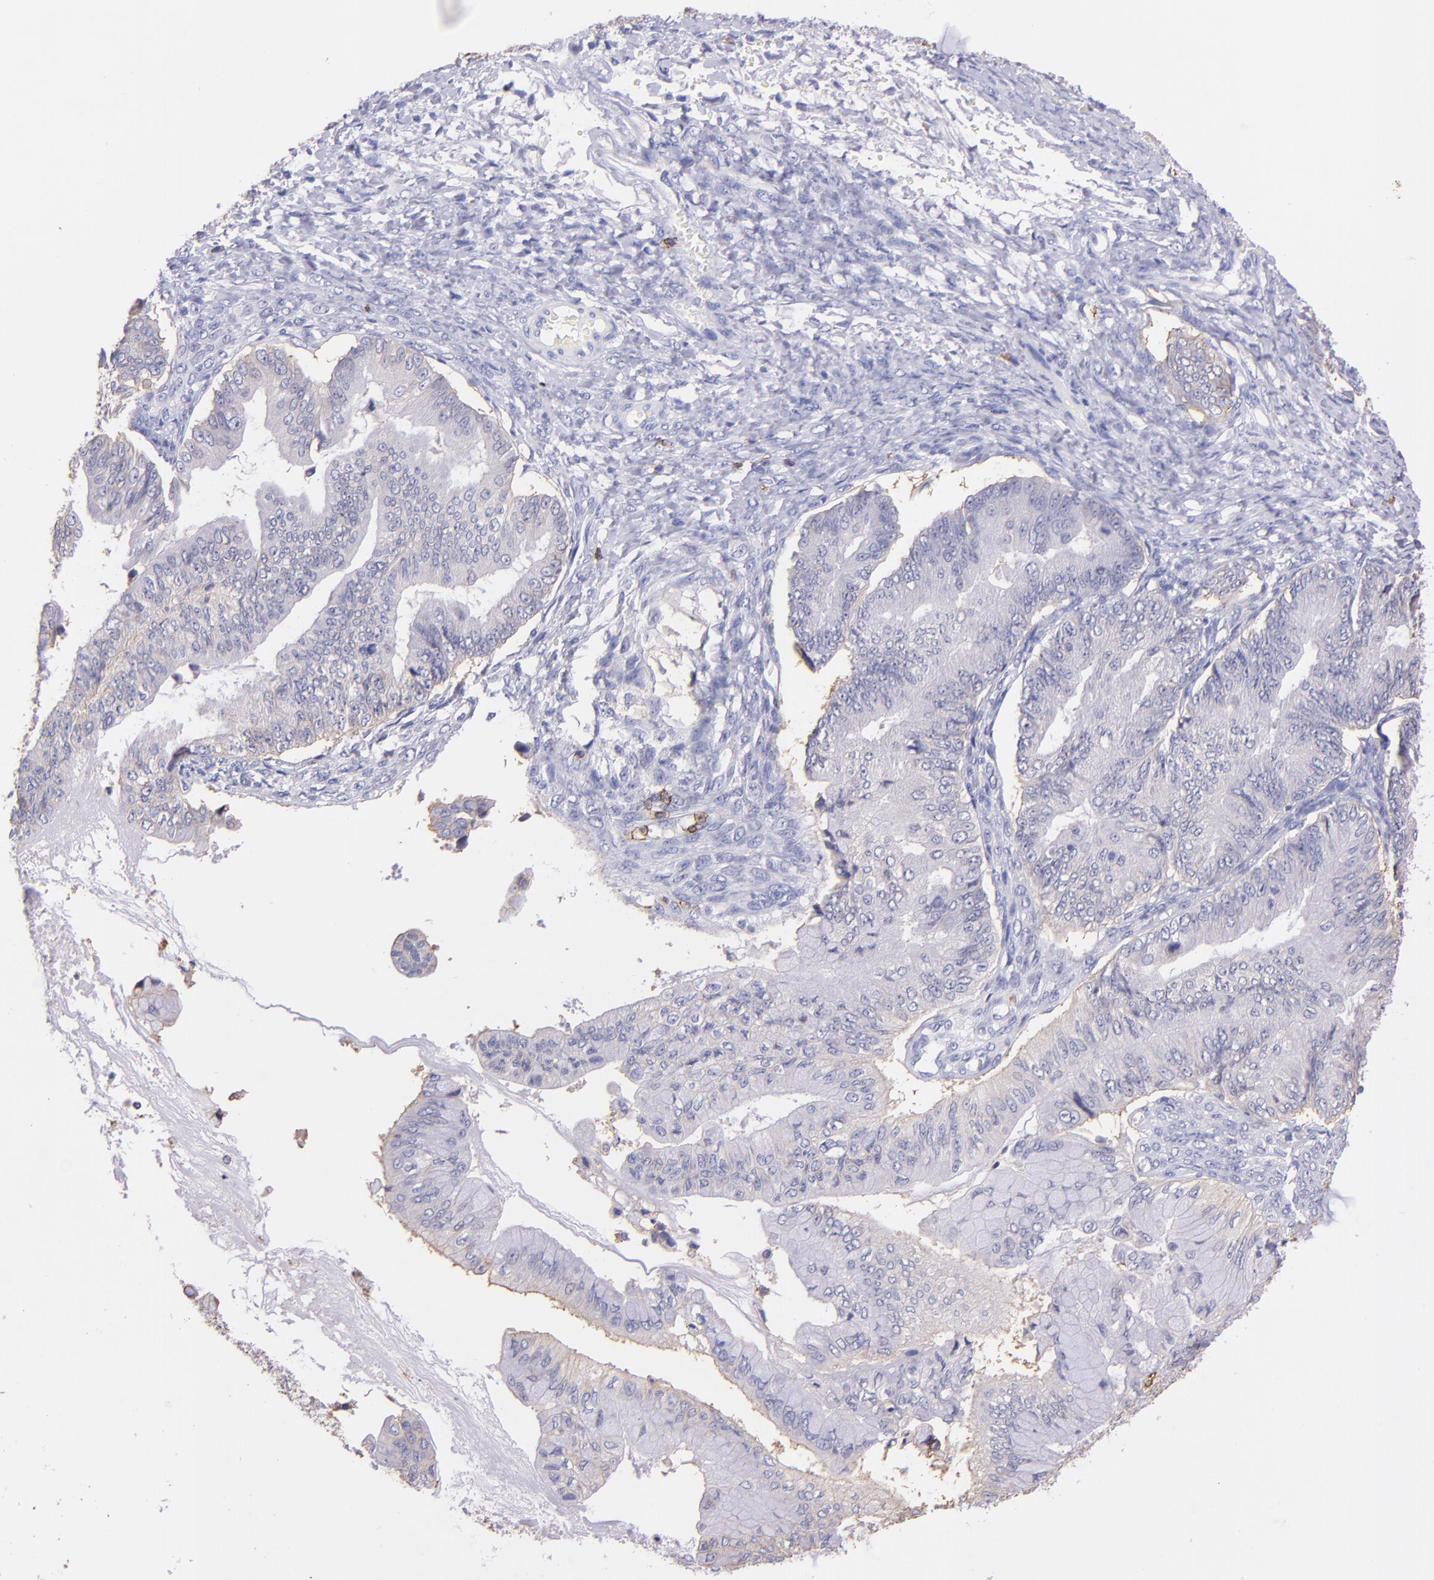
{"staining": {"intensity": "weak", "quantity": "<25%", "location": "cytoplasmic/membranous"}, "tissue": "ovarian cancer", "cell_type": "Tumor cells", "image_type": "cancer", "snomed": [{"axis": "morphology", "description": "Cystadenocarcinoma, mucinous, NOS"}, {"axis": "topography", "description": "Ovary"}], "caption": "The immunohistochemistry (IHC) micrograph has no significant staining in tumor cells of ovarian mucinous cystadenocarcinoma tissue. (Immunohistochemistry, brightfield microscopy, high magnification).", "gene": "SPN", "patient": {"sex": "female", "age": 36}}